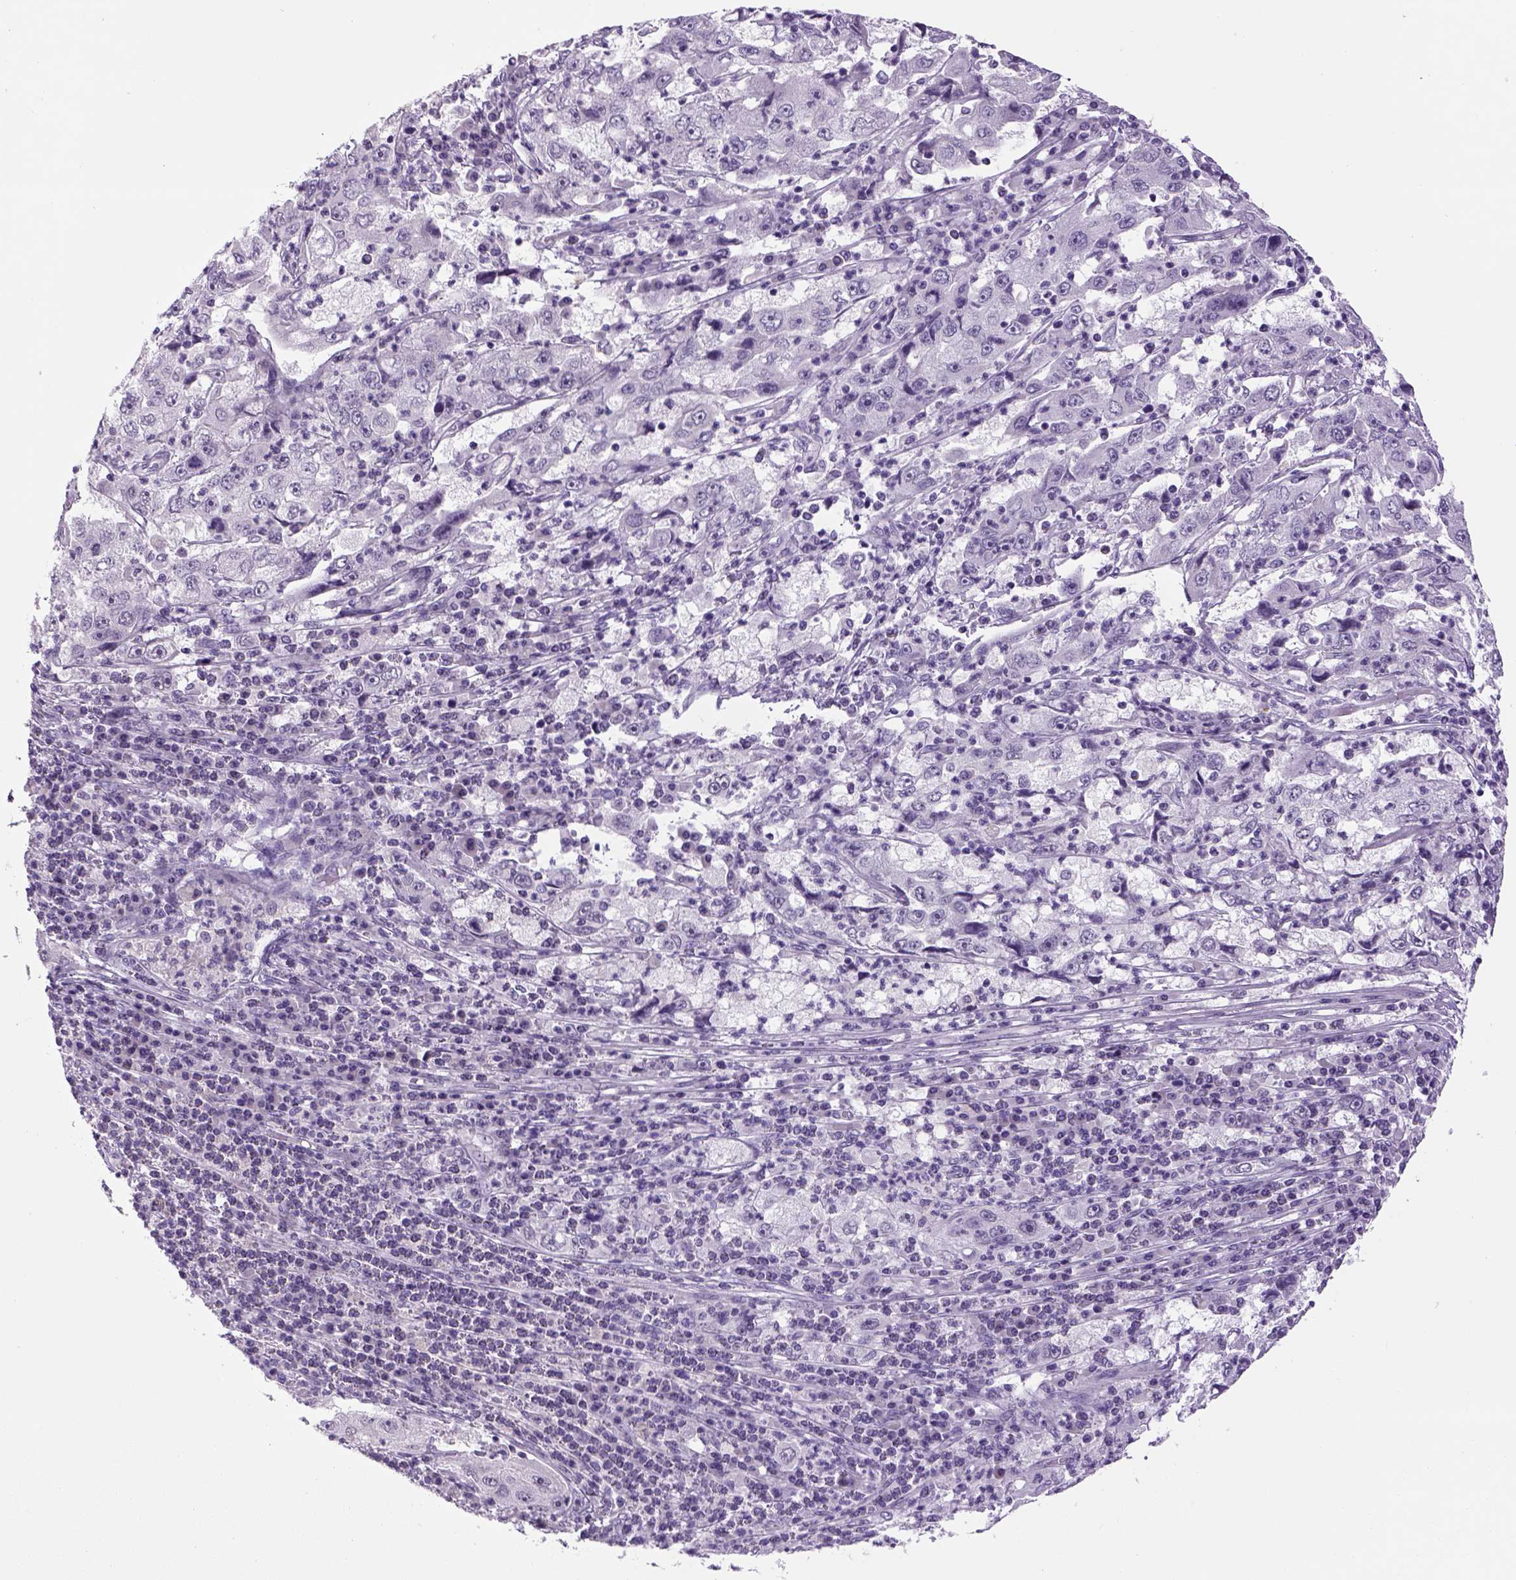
{"staining": {"intensity": "negative", "quantity": "none", "location": "none"}, "tissue": "cervical cancer", "cell_type": "Tumor cells", "image_type": "cancer", "snomed": [{"axis": "morphology", "description": "Squamous cell carcinoma, NOS"}, {"axis": "topography", "description": "Cervix"}], "caption": "Immunohistochemistry (IHC) photomicrograph of neoplastic tissue: human squamous cell carcinoma (cervical) stained with DAB (3,3'-diaminobenzidine) reveals no significant protein expression in tumor cells.", "gene": "DBH", "patient": {"sex": "female", "age": 36}}